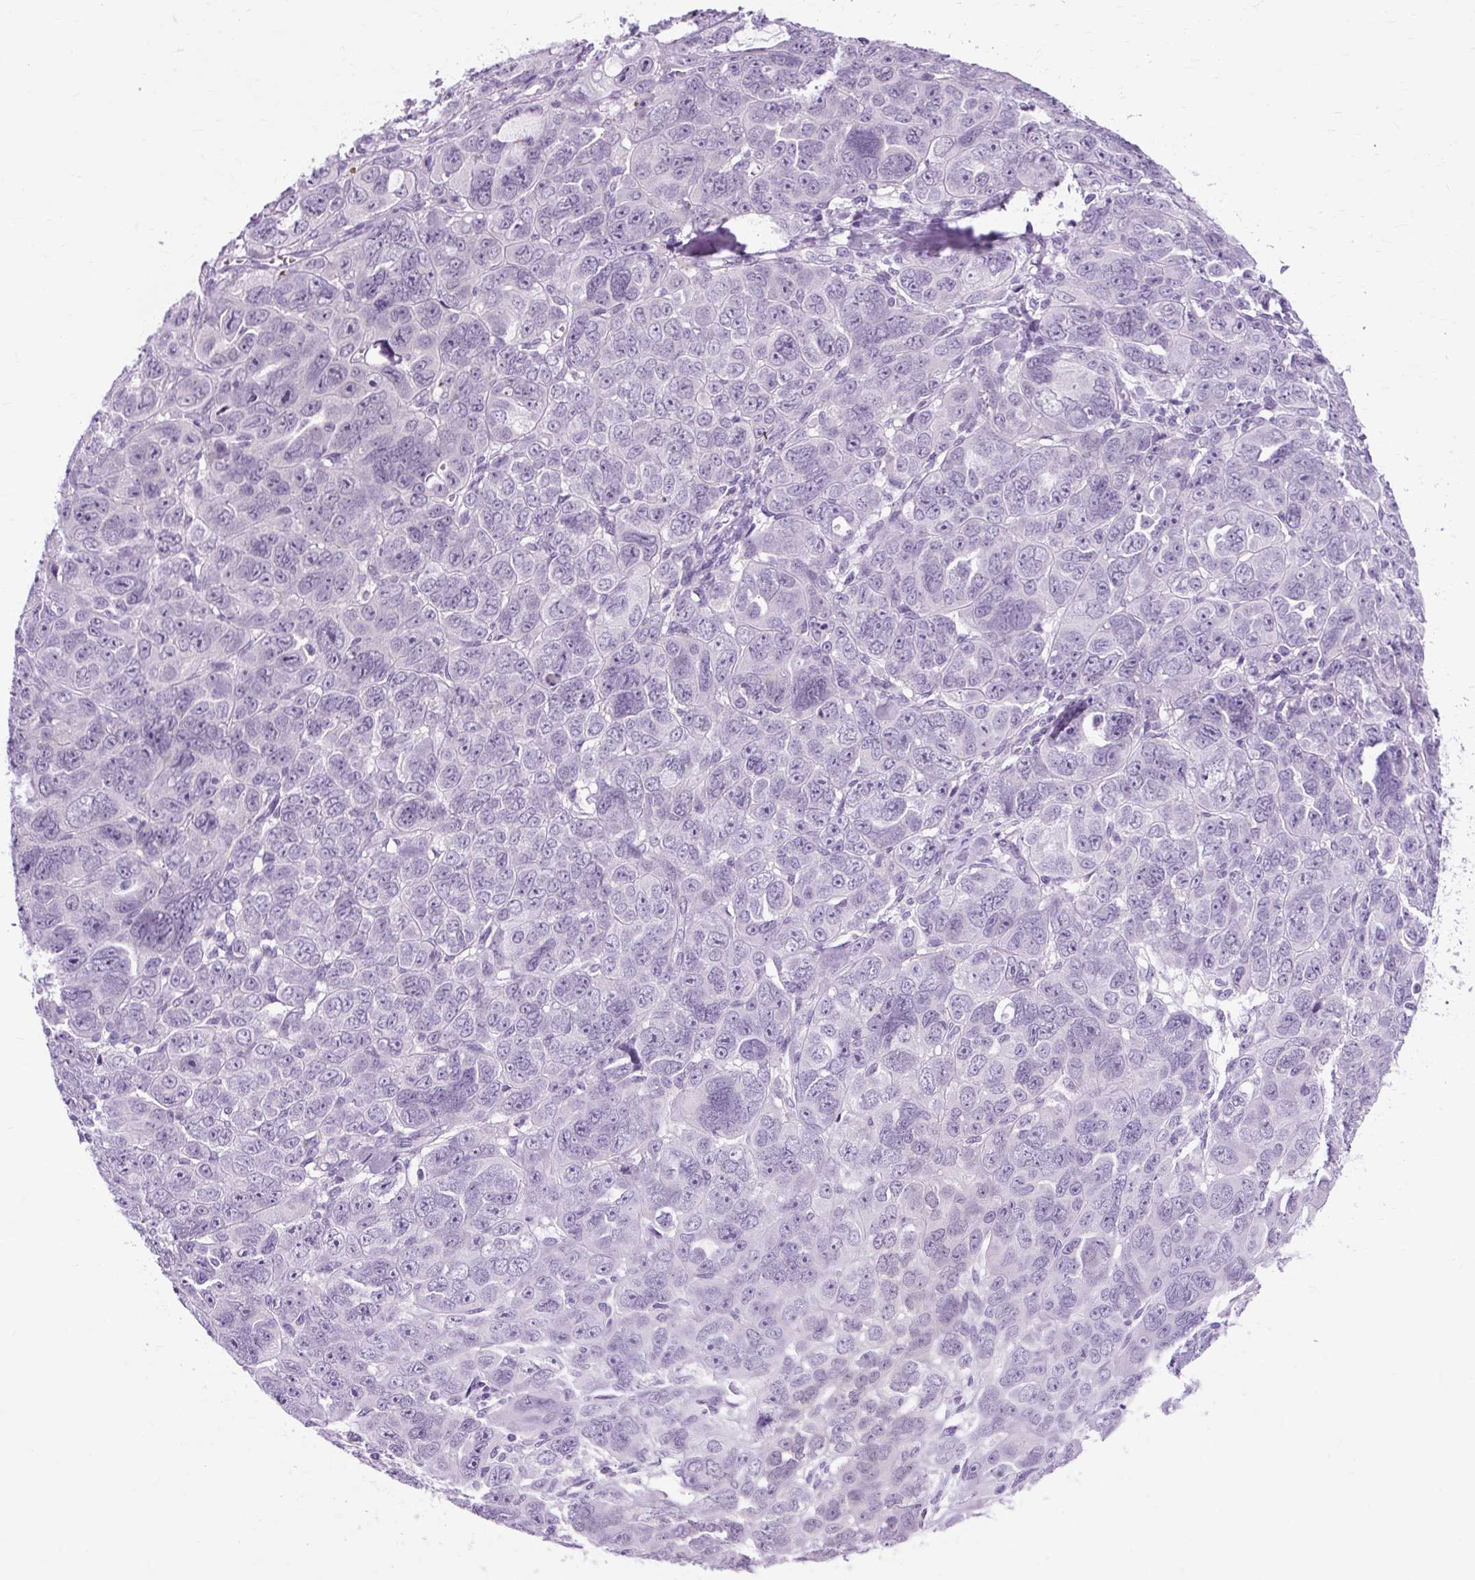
{"staining": {"intensity": "negative", "quantity": "none", "location": "none"}, "tissue": "ovarian cancer", "cell_type": "Tumor cells", "image_type": "cancer", "snomed": [{"axis": "morphology", "description": "Cystadenocarcinoma, serous, NOS"}, {"axis": "topography", "description": "Ovary"}], "caption": "The immunohistochemistry micrograph has no significant positivity in tumor cells of ovarian cancer (serous cystadenocarcinoma) tissue.", "gene": "RYBP", "patient": {"sex": "female", "age": 63}}